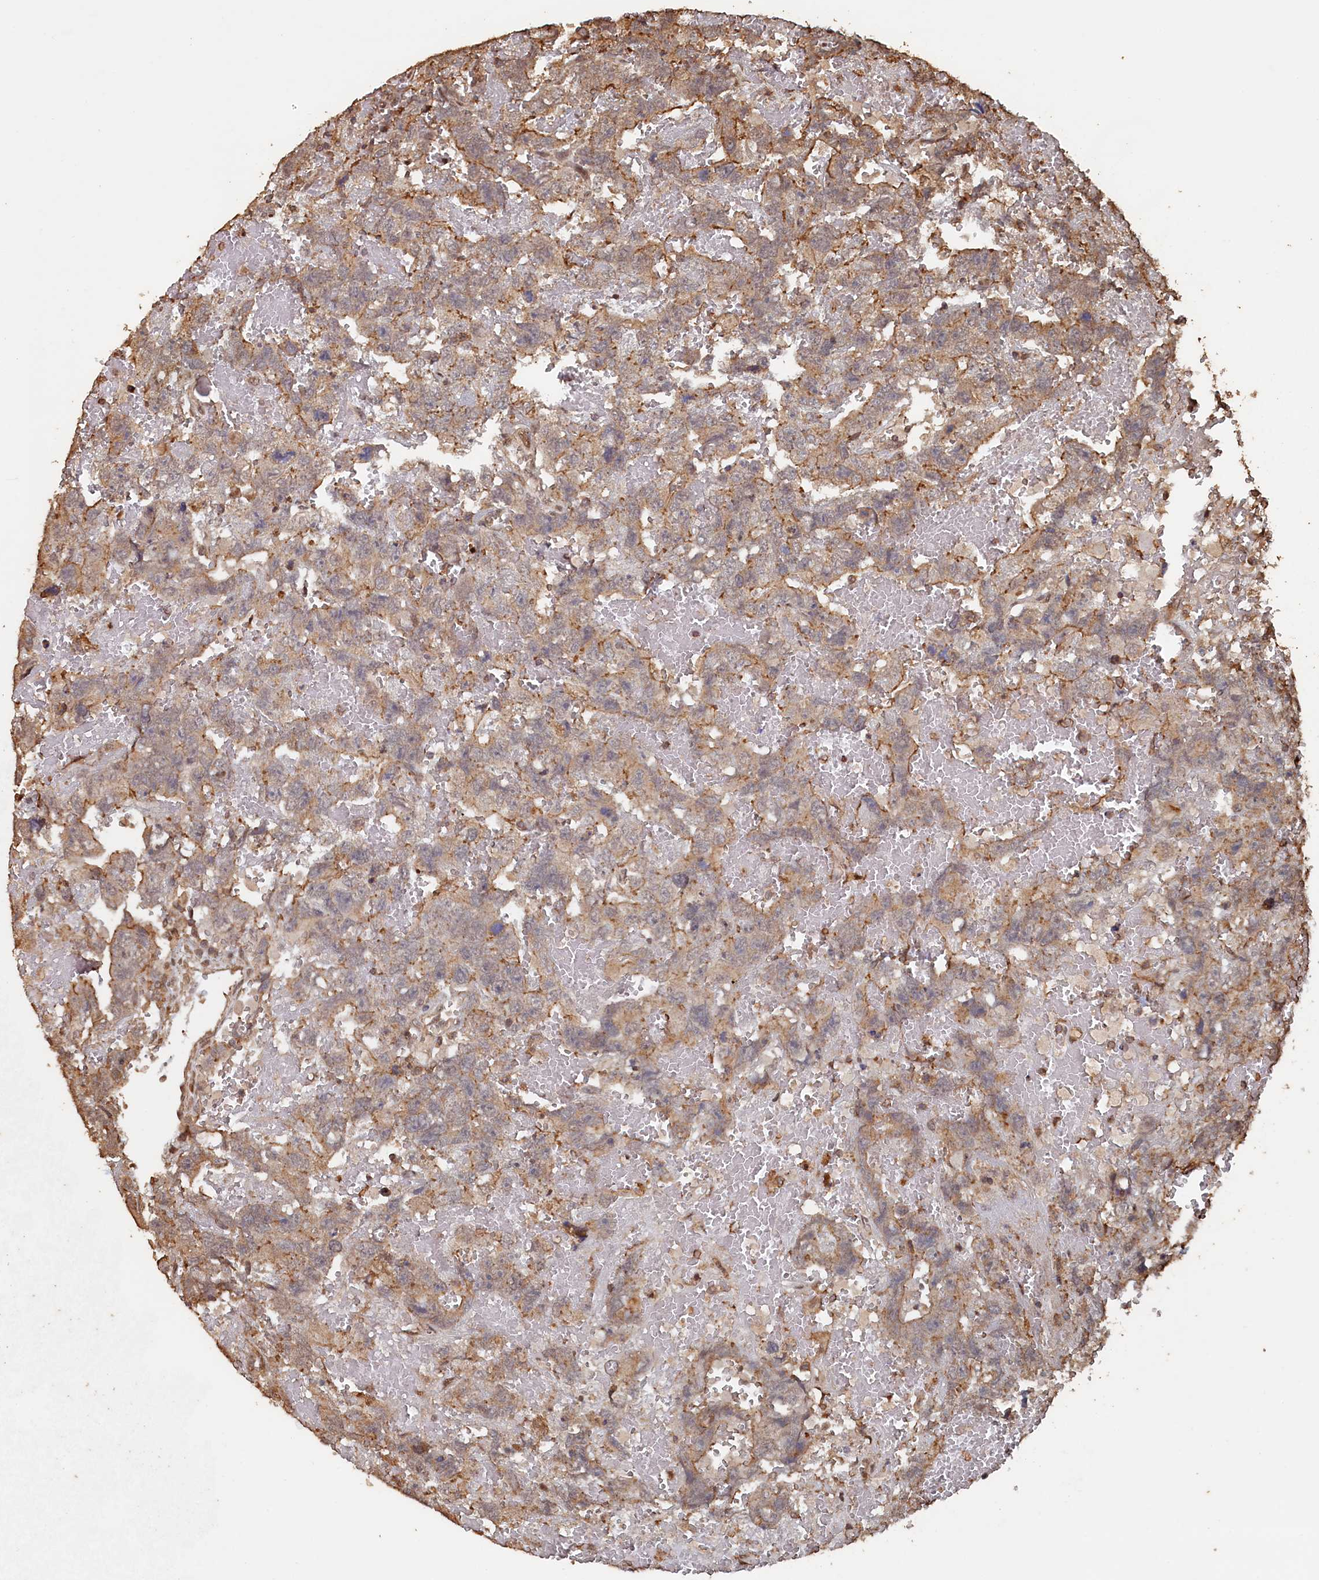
{"staining": {"intensity": "moderate", "quantity": "<25%", "location": "cytoplasmic/membranous"}, "tissue": "testis cancer", "cell_type": "Tumor cells", "image_type": "cancer", "snomed": [{"axis": "morphology", "description": "Carcinoma, Embryonal, NOS"}, {"axis": "topography", "description": "Testis"}], "caption": "A high-resolution micrograph shows immunohistochemistry (IHC) staining of testis cancer, which exhibits moderate cytoplasmic/membranous expression in approximately <25% of tumor cells. Using DAB (brown) and hematoxylin (blue) stains, captured at high magnification using brightfield microscopy.", "gene": "PIGN", "patient": {"sex": "male", "age": 45}}